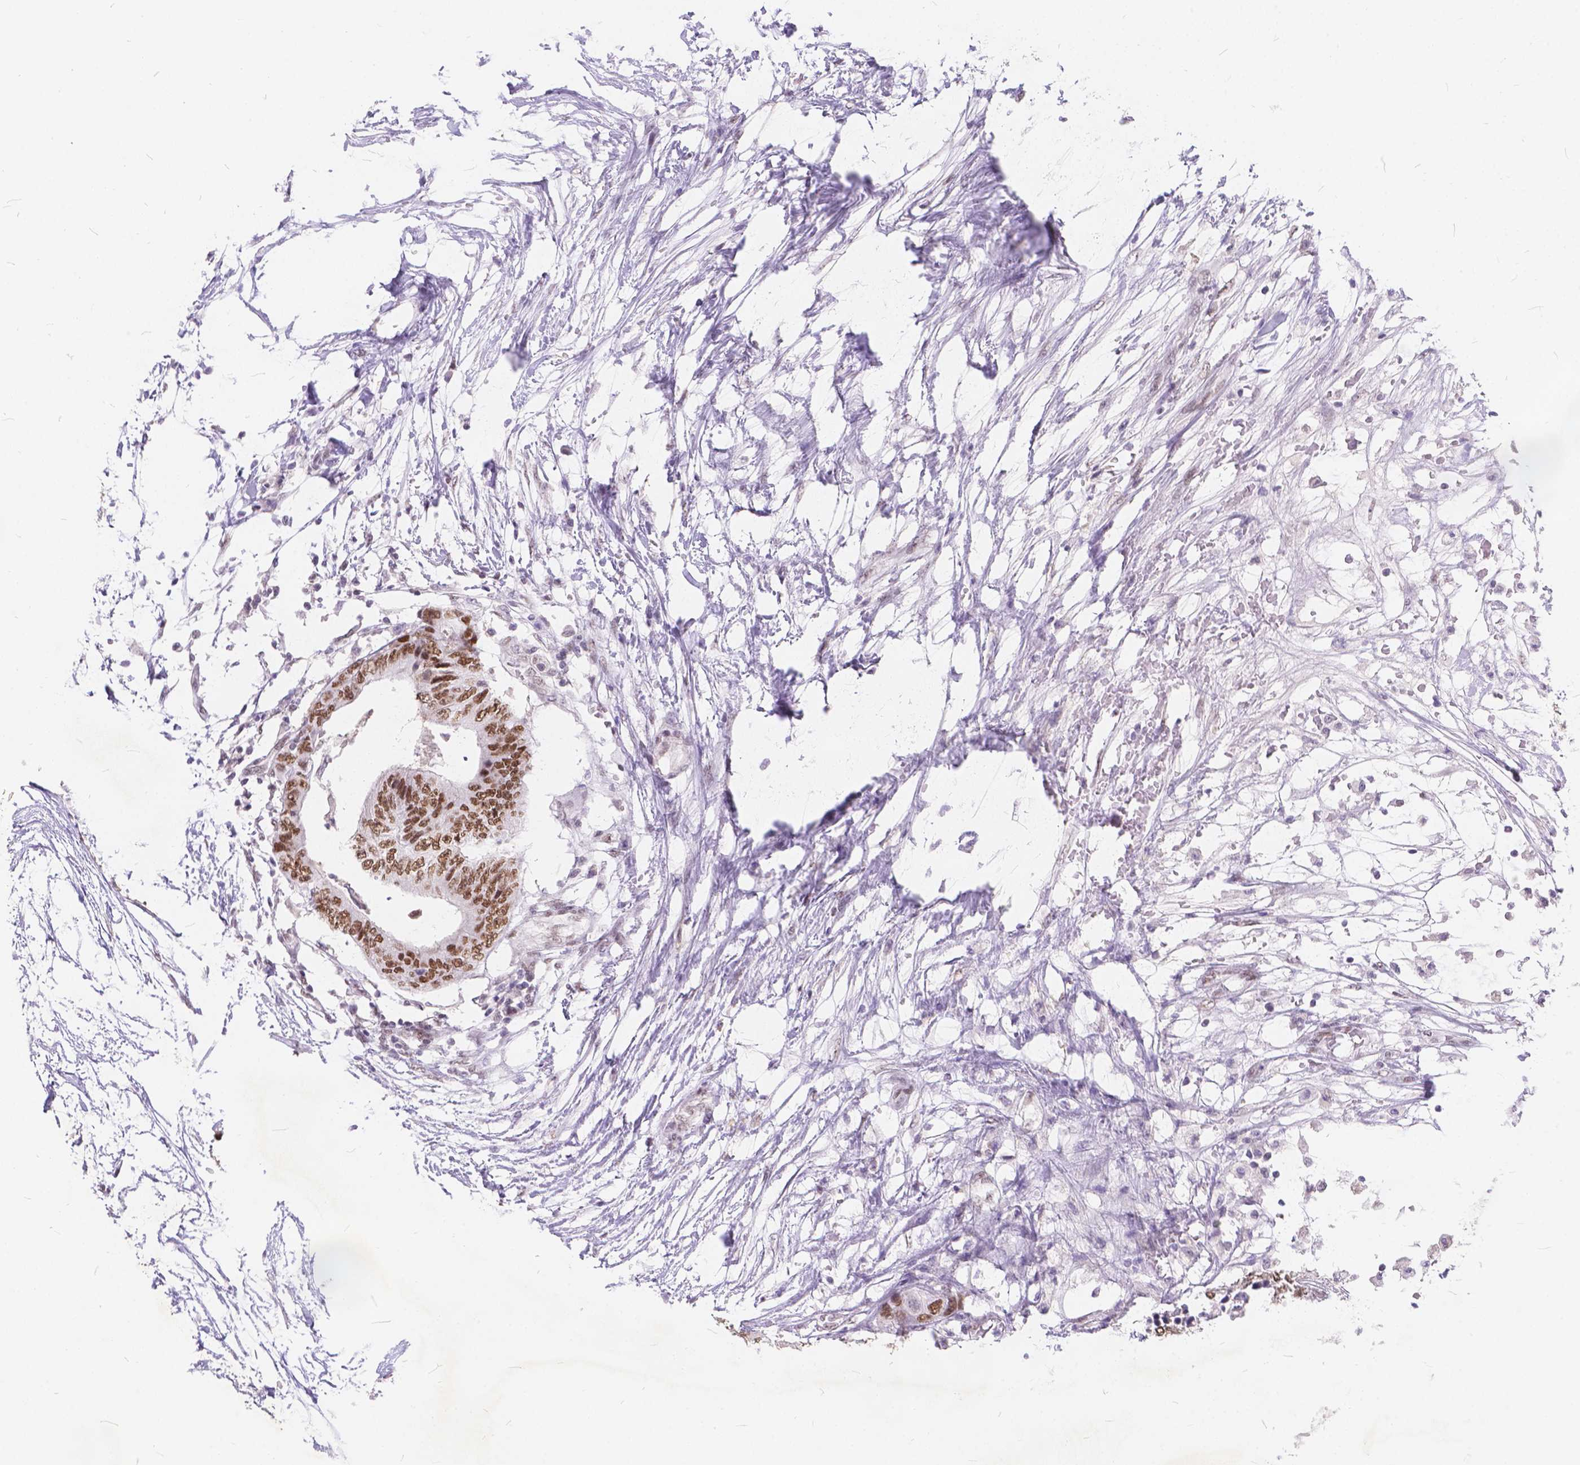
{"staining": {"intensity": "moderate", "quantity": ">75%", "location": "nuclear"}, "tissue": "colorectal cancer", "cell_type": "Tumor cells", "image_type": "cancer", "snomed": [{"axis": "morphology", "description": "Adenocarcinoma, NOS"}, {"axis": "topography", "description": "Colon"}], "caption": "Immunohistochemical staining of adenocarcinoma (colorectal) shows medium levels of moderate nuclear expression in about >75% of tumor cells.", "gene": "FAM53A", "patient": {"sex": "female", "age": 48}}